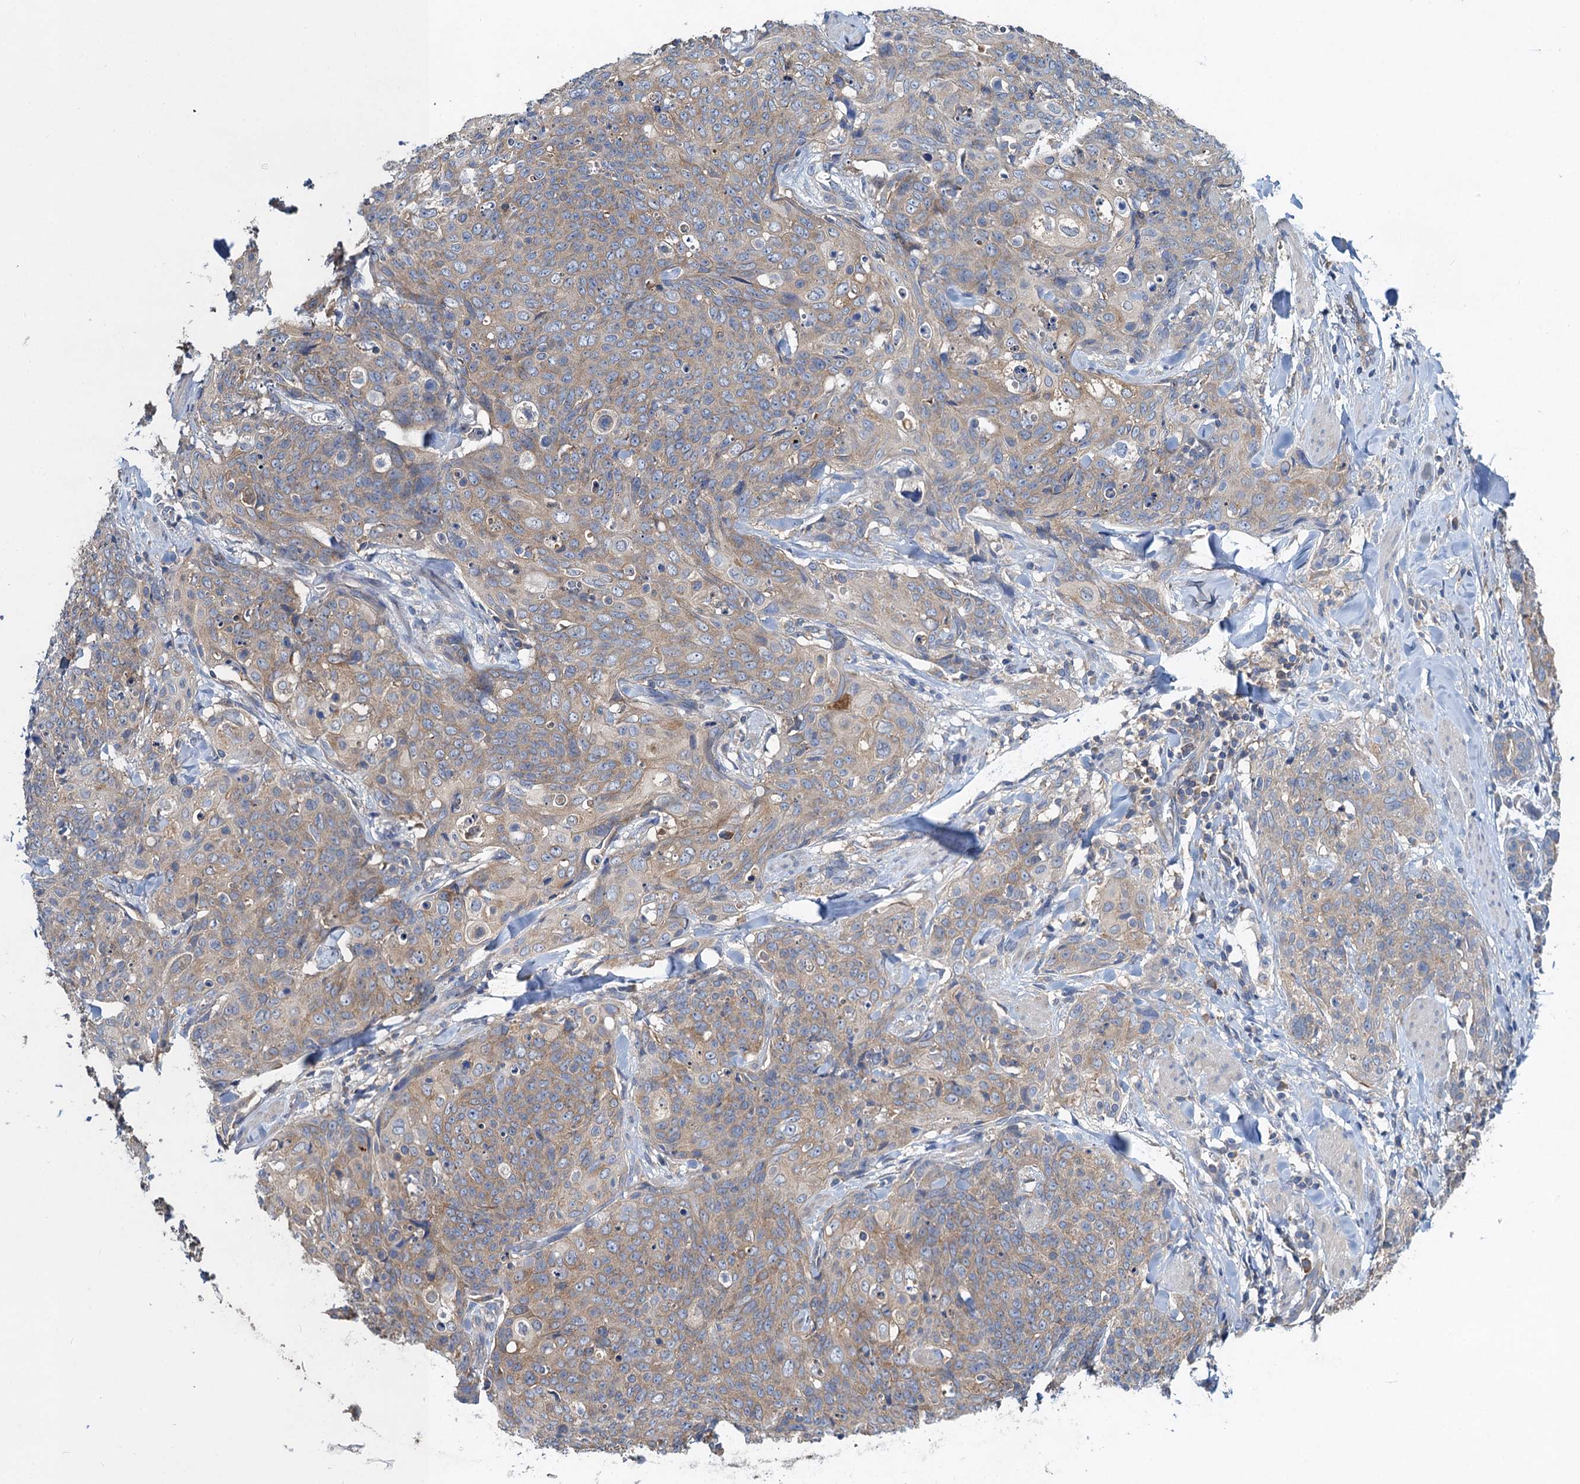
{"staining": {"intensity": "weak", "quantity": ">75%", "location": "cytoplasmic/membranous"}, "tissue": "skin cancer", "cell_type": "Tumor cells", "image_type": "cancer", "snomed": [{"axis": "morphology", "description": "Squamous cell carcinoma, NOS"}, {"axis": "topography", "description": "Skin"}, {"axis": "topography", "description": "Vulva"}], "caption": "Immunohistochemical staining of human skin squamous cell carcinoma reveals low levels of weak cytoplasmic/membranous protein positivity in approximately >75% of tumor cells. (IHC, brightfield microscopy, high magnification).", "gene": "SNAP29", "patient": {"sex": "female", "age": 85}}